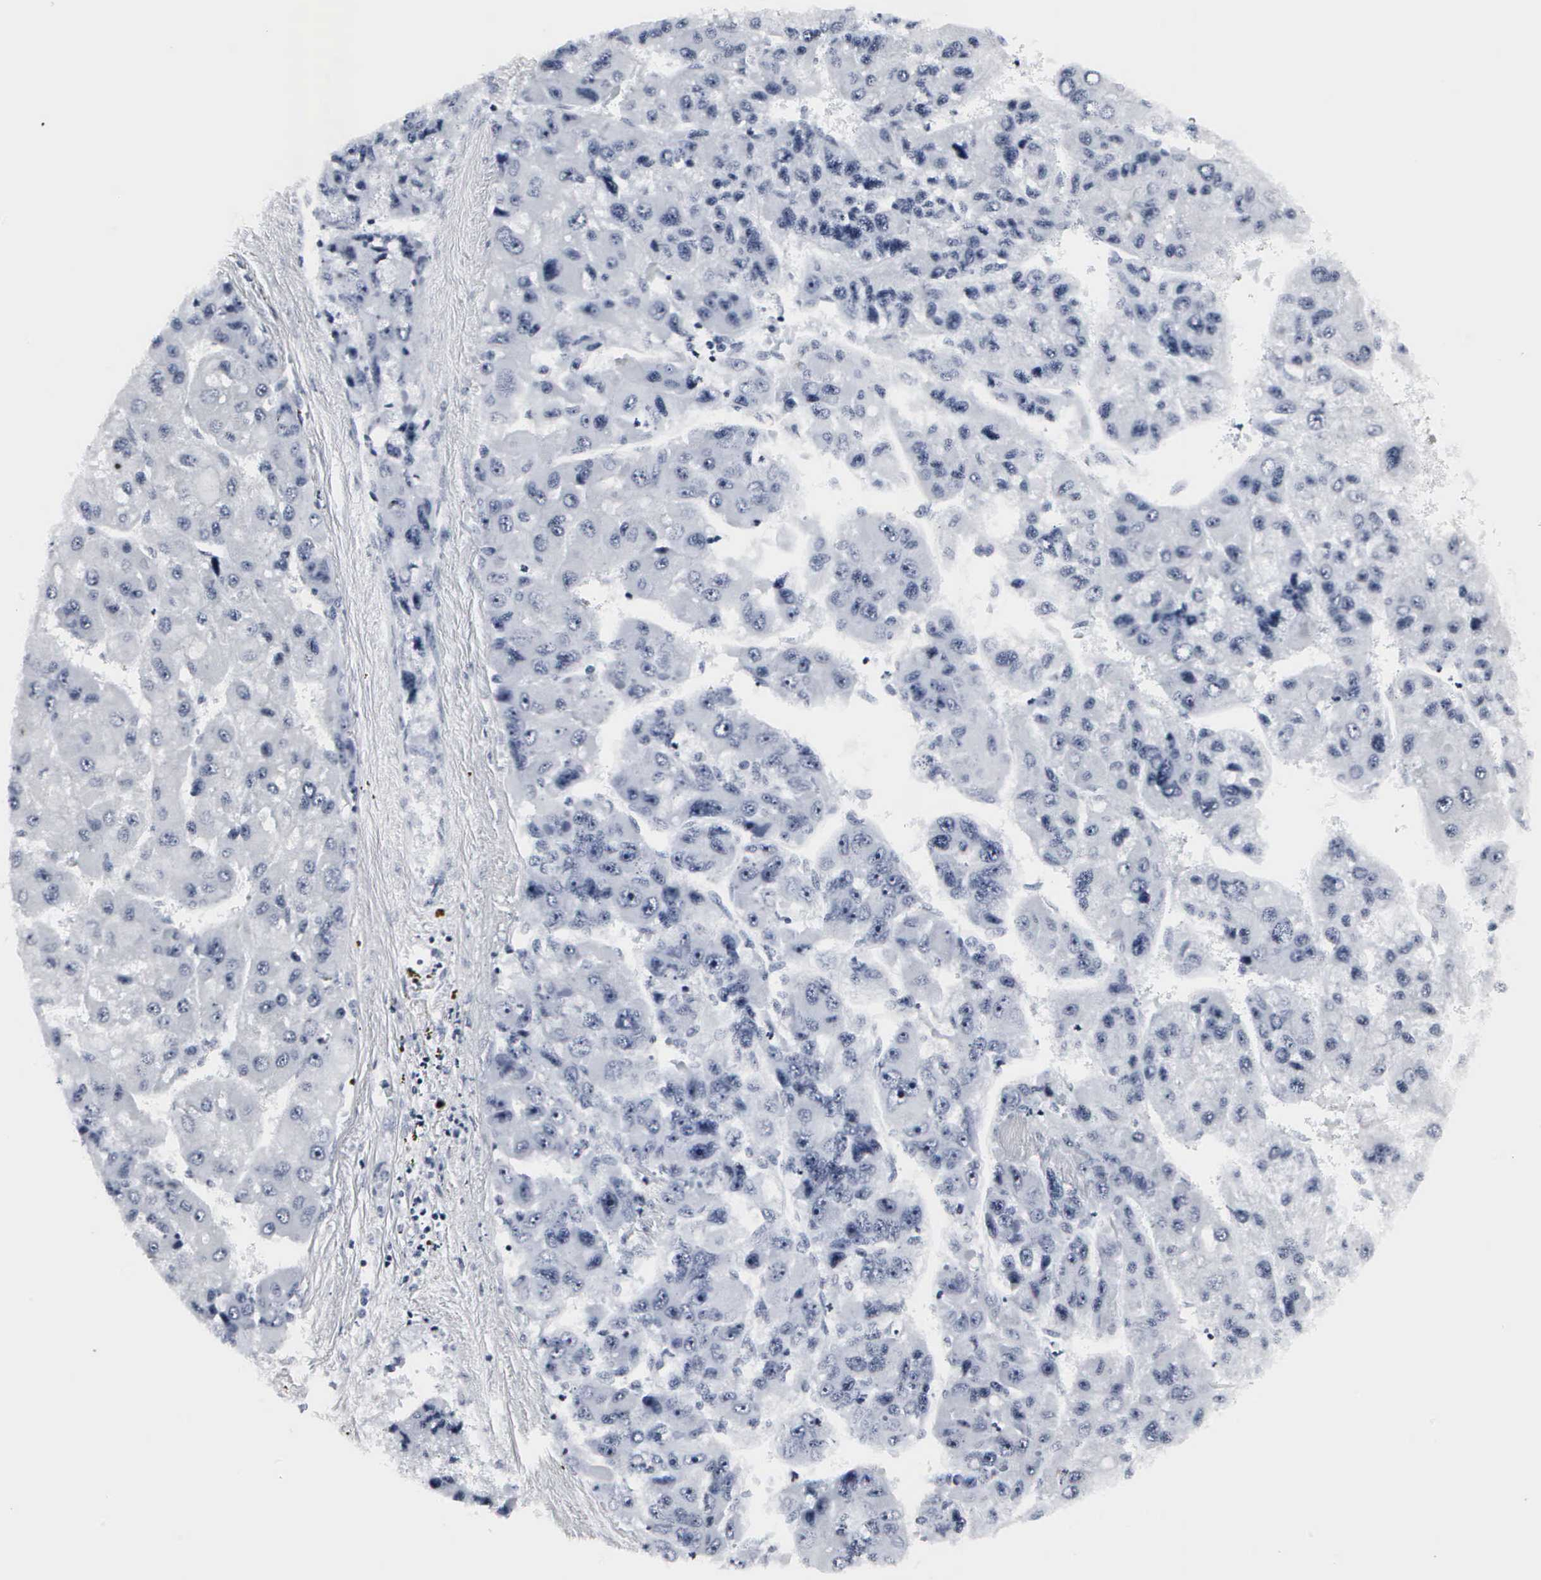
{"staining": {"intensity": "negative", "quantity": "none", "location": "none"}, "tissue": "liver cancer", "cell_type": "Tumor cells", "image_type": "cancer", "snomed": [{"axis": "morphology", "description": "Carcinoma, Hepatocellular, NOS"}, {"axis": "topography", "description": "Liver"}], "caption": "Micrograph shows no protein expression in tumor cells of hepatocellular carcinoma (liver) tissue.", "gene": "DGCR2", "patient": {"sex": "male", "age": 64}}